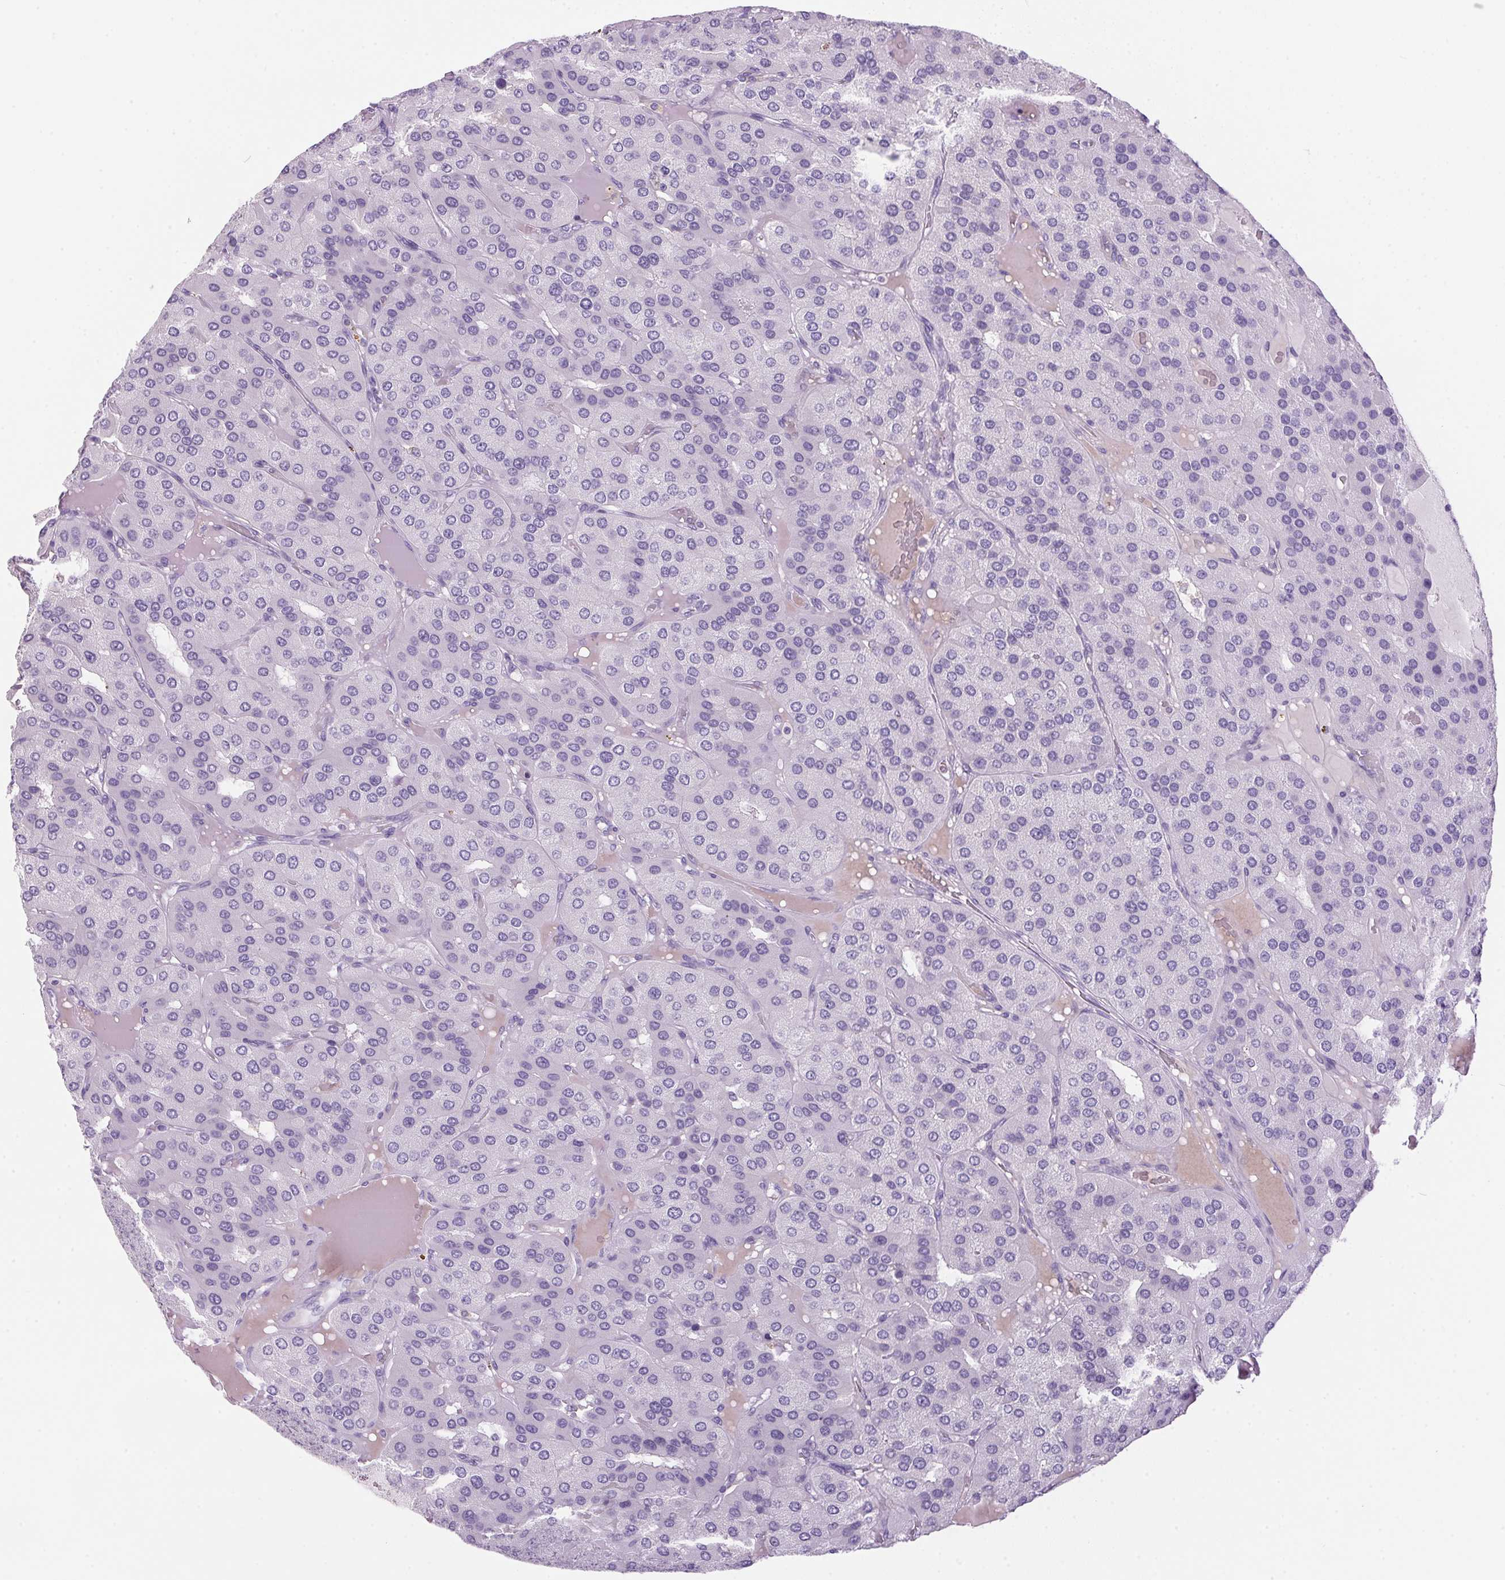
{"staining": {"intensity": "negative", "quantity": "none", "location": "none"}, "tissue": "parathyroid gland", "cell_type": "Glandular cells", "image_type": "normal", "snomed": [{"axis": "morphology", "description": "Normal tissue, NOS"}, {"axis": "morphology", "description": "Adenoma, NOS"}, {"axis": "topography", "description": "Parathyroid gland"}], "caption": "Photomicrograph shows no protein positivity in glandular cells of normal parathyroid gland. Nuclei are stained in blue.", "gene": "S100A2", "patient": {"sex": "female", "age": 86}}